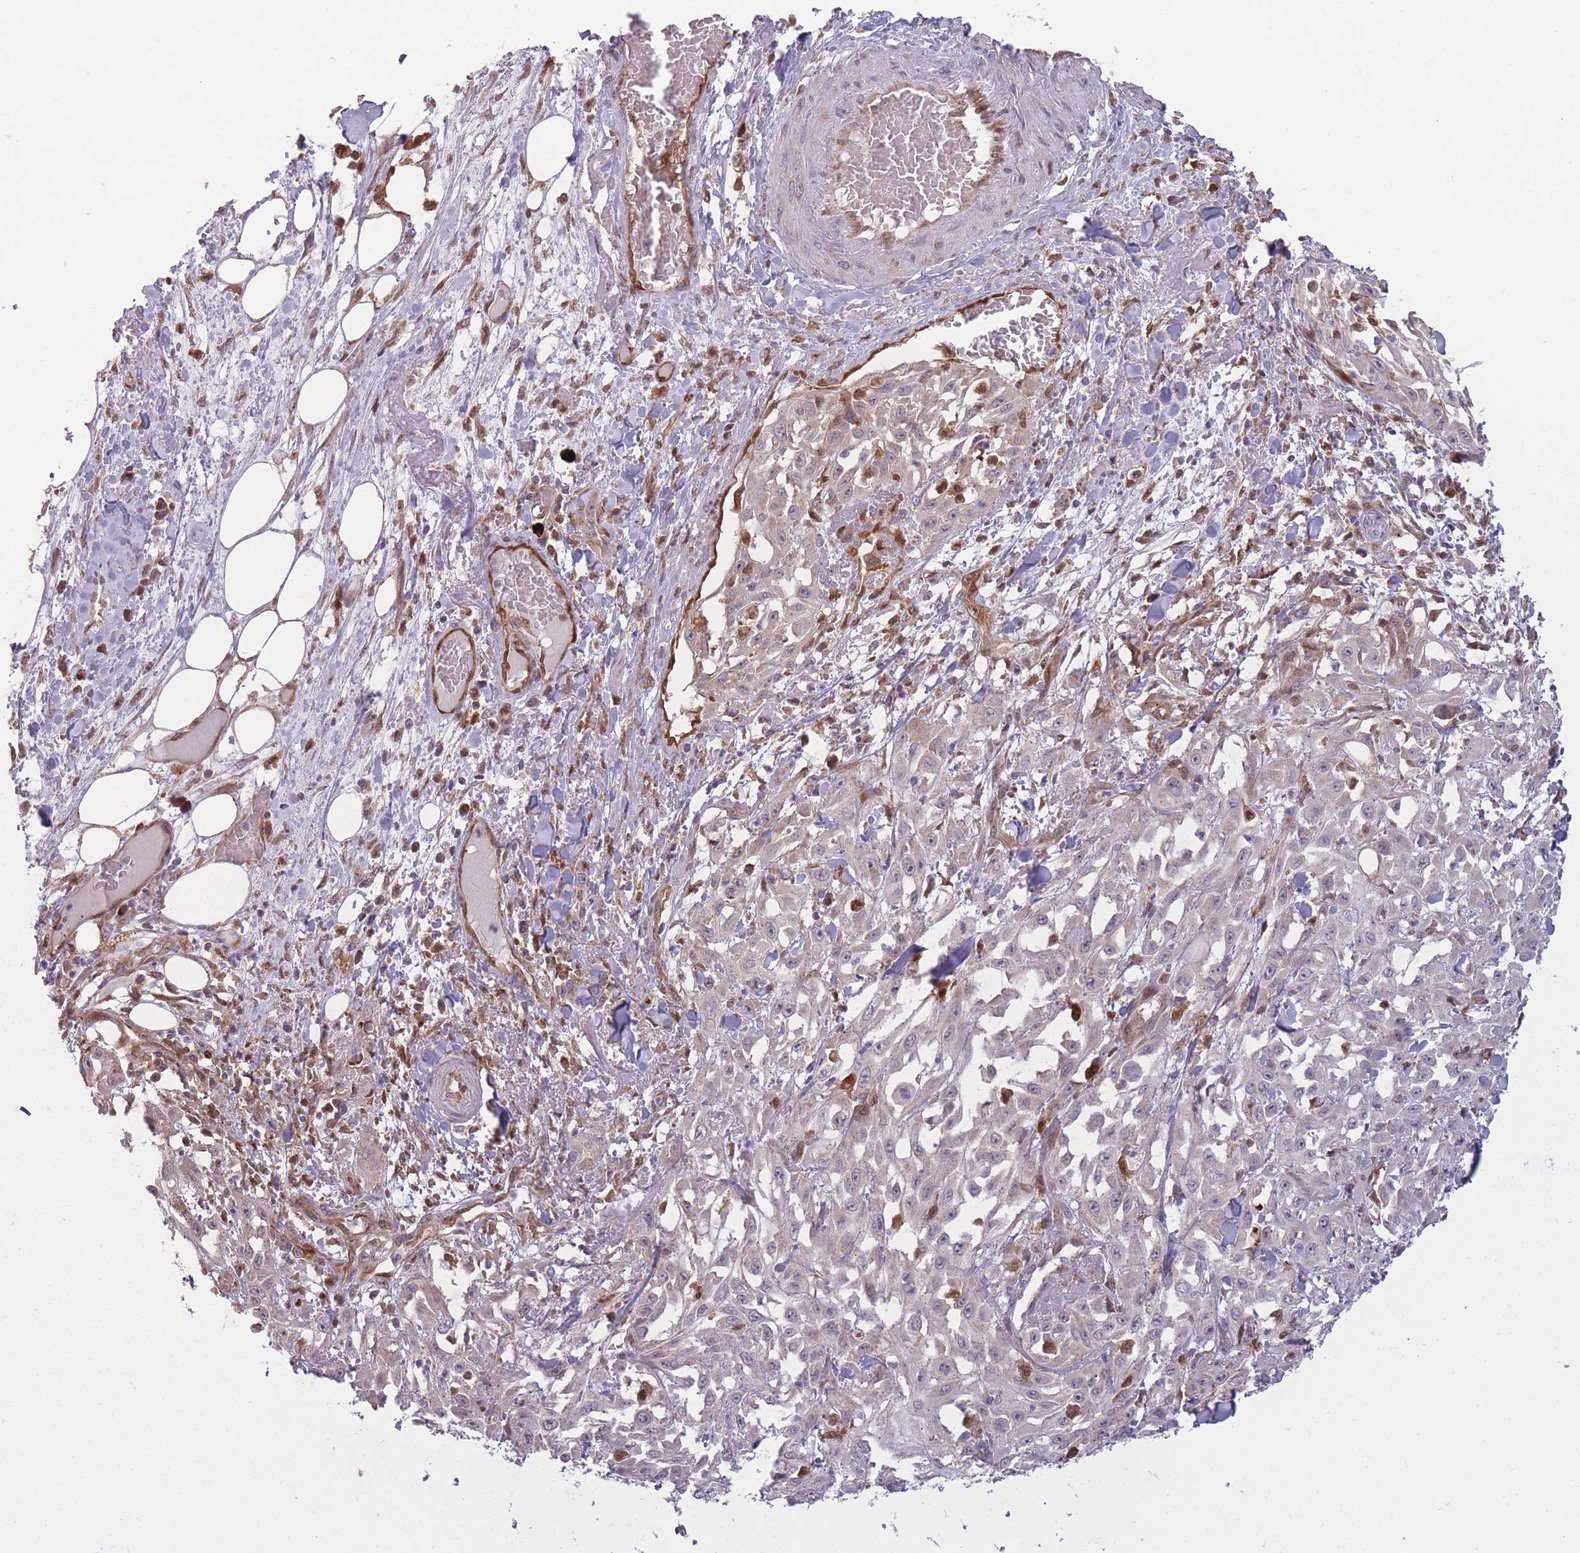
{"staining": {"intensity": "negative", "quantity": "none", "location": "none"}, "tissue": "skin cancer", "cell_type": "Tumor cells", "image_type": "cancer", "snomed": [{"axis": "morphology", "description": "Squamous cell carcinoma, NOS"}, {"axis": "morphology", "description": "Squamous cell carcinoma, metastatic, NOS"}, {"axis": "topography", "description": "Skin"}, {"axis": "topography", "description": "Lymph node"}], "caption": "Tumor cells are negative for protein expression in human skin cancer.", "gene": "LGALS9", "patient": {"sex": "male", "age": 75}}